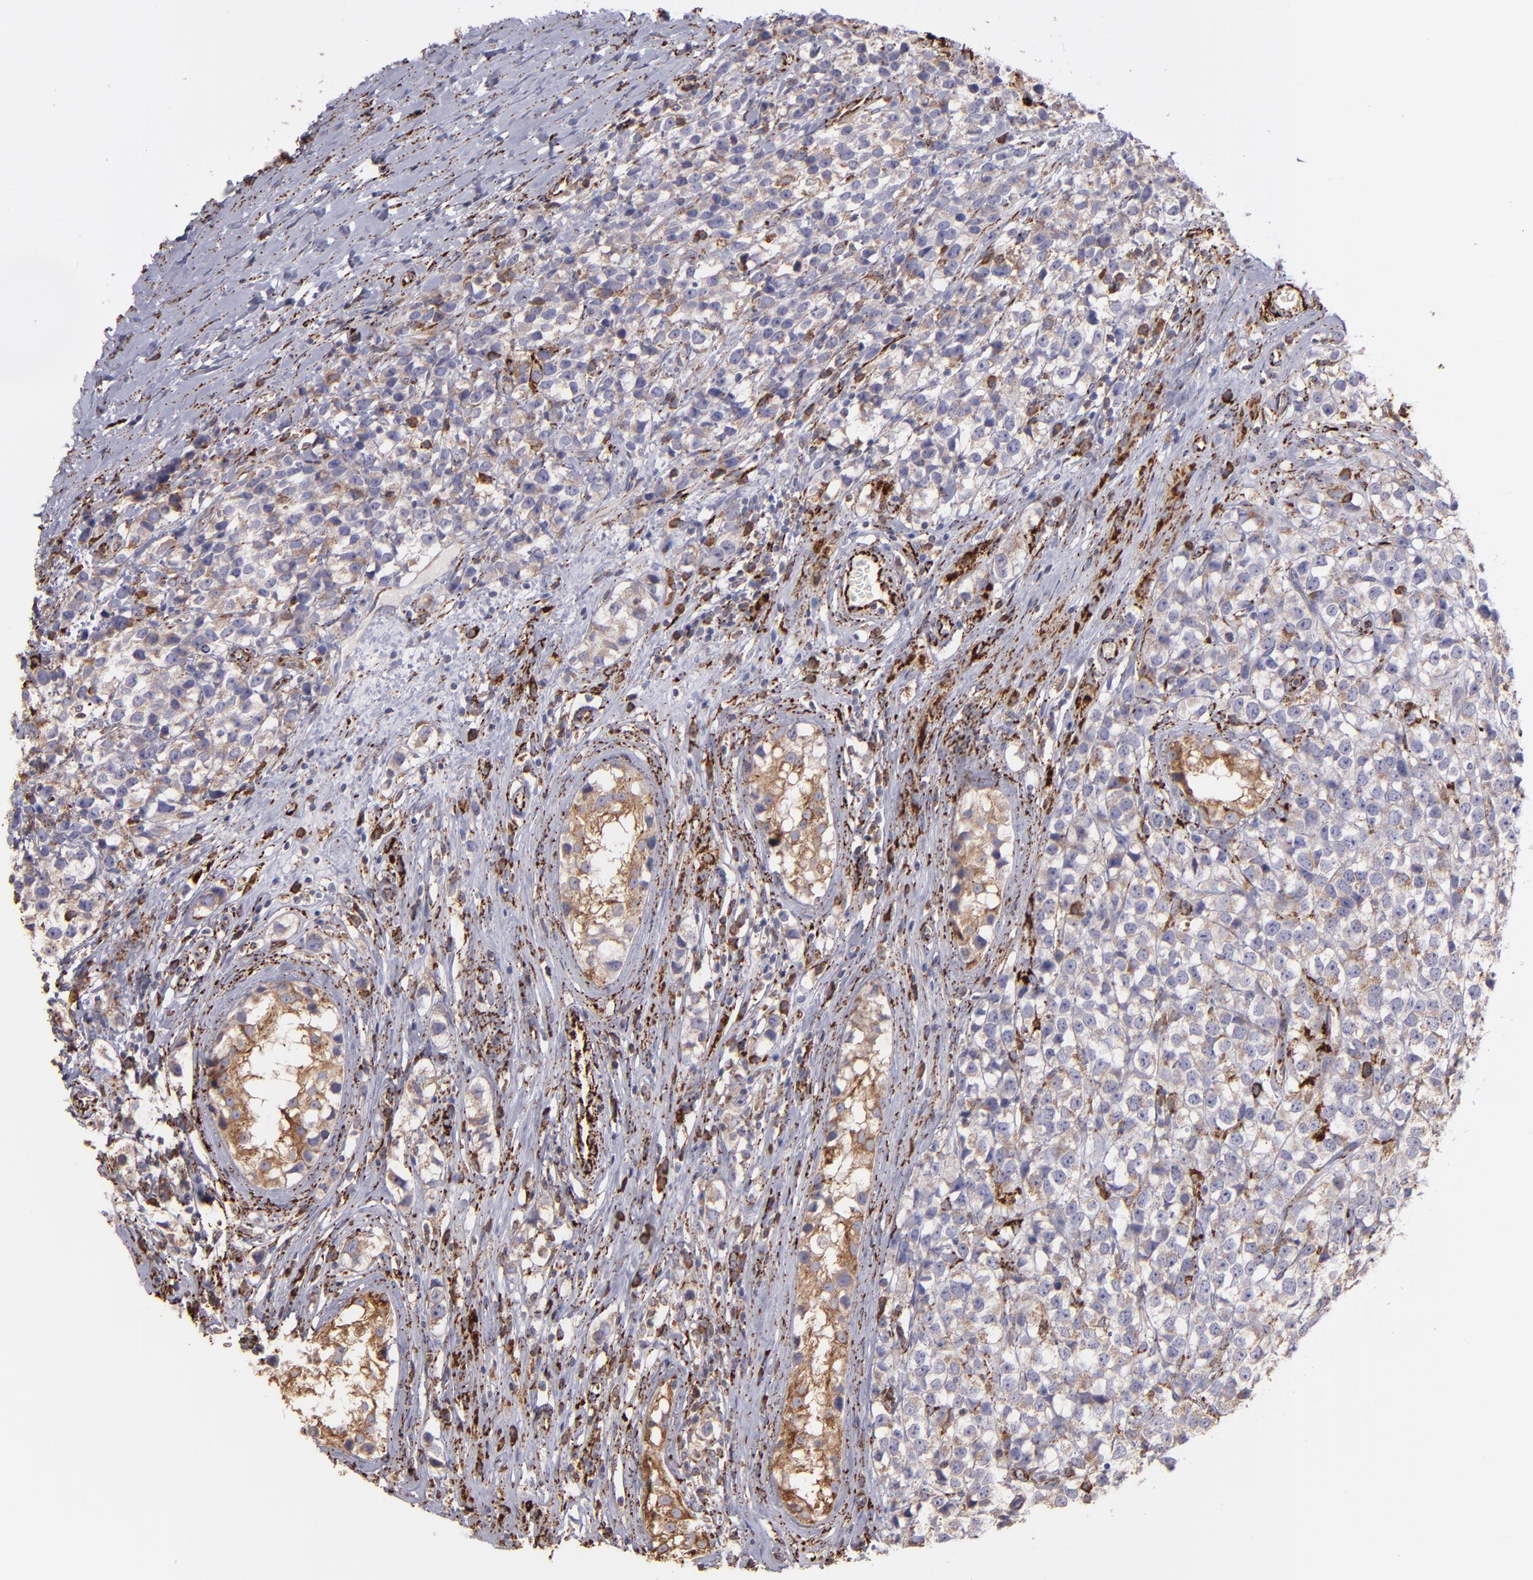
{"staining": {"intensity": "weak", "quantity": ">75%", "location": "cytoplasmic/membranous"}, "tissue": "testis cancer", "cell_type": "Tumor cells", "image_type": "cancer", "snomed": [{"axis": "morphology", "description": "Seminoma, NOS"}, {"axis": "topography", "description": "Testis"}], "caption": "The immunohistochemical stain labels weak cytoplasmic/membranous expression in tumor cells of seminoma (testis) tissue.", "gene": "MAOB", "patient": {"sex": "male", "age": 25}}